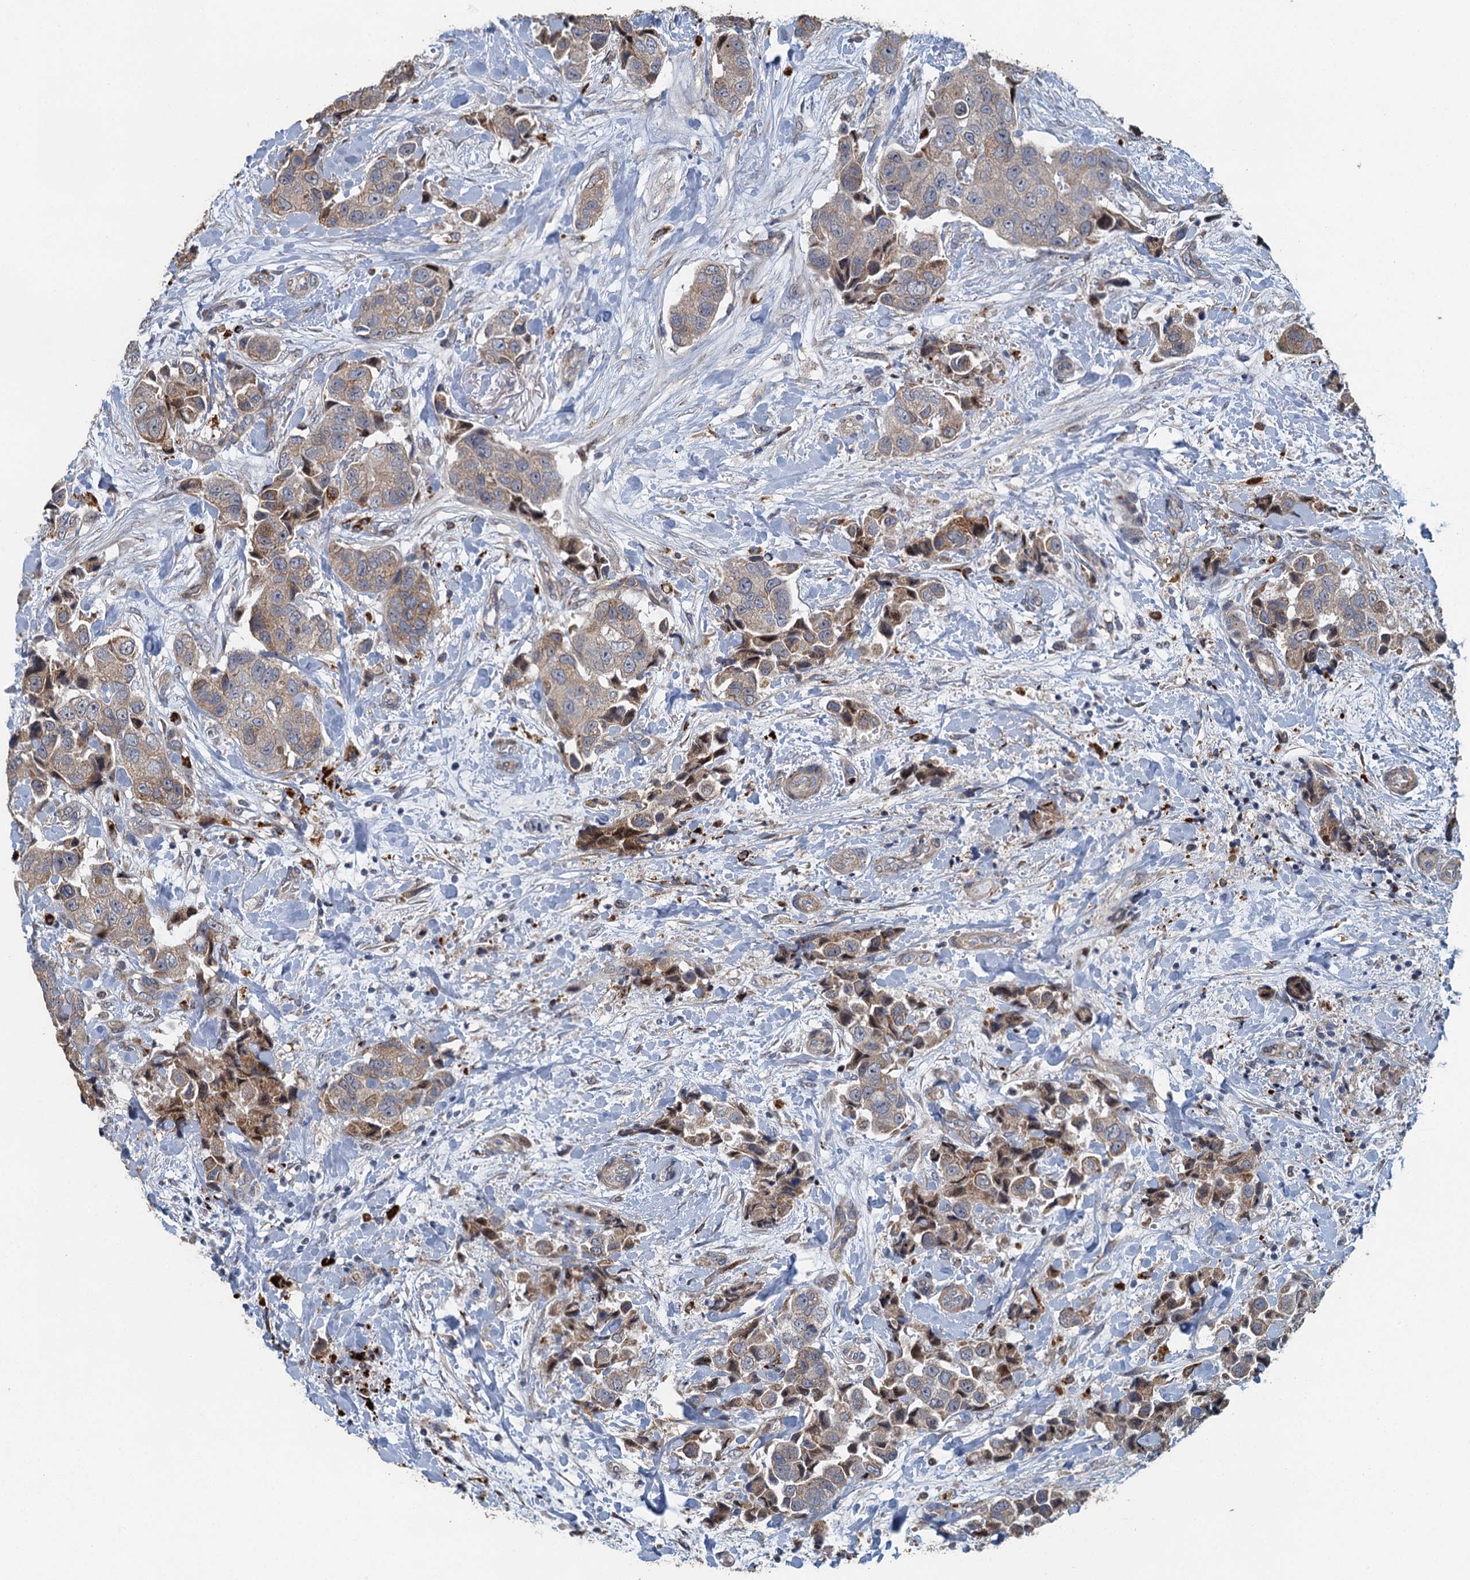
{"staining": {"intensity": "weak", "quantity": ">75%", "location": "cytoplasmic/membranous"}, "tissue": "breast cancer", "cell_type": "Tumor cells", "image_type": "cancer", "snomed": [{"axis": "morphology", "description": "Normal tissue, NOS"}, {"axis": "morphology", "description": "Duct carcinoma"}, {"axis": "topography", "description": "Breast"}], "caption": "There is low levels of weak cytoplasmic/membranous staining in tumor cells of breast infiltrating ductal carcinoma, as demonstrated by immunohistochemical staining (brown color).", "gene": "AGRN", "patient": {"sex": "female", "age": 62}}